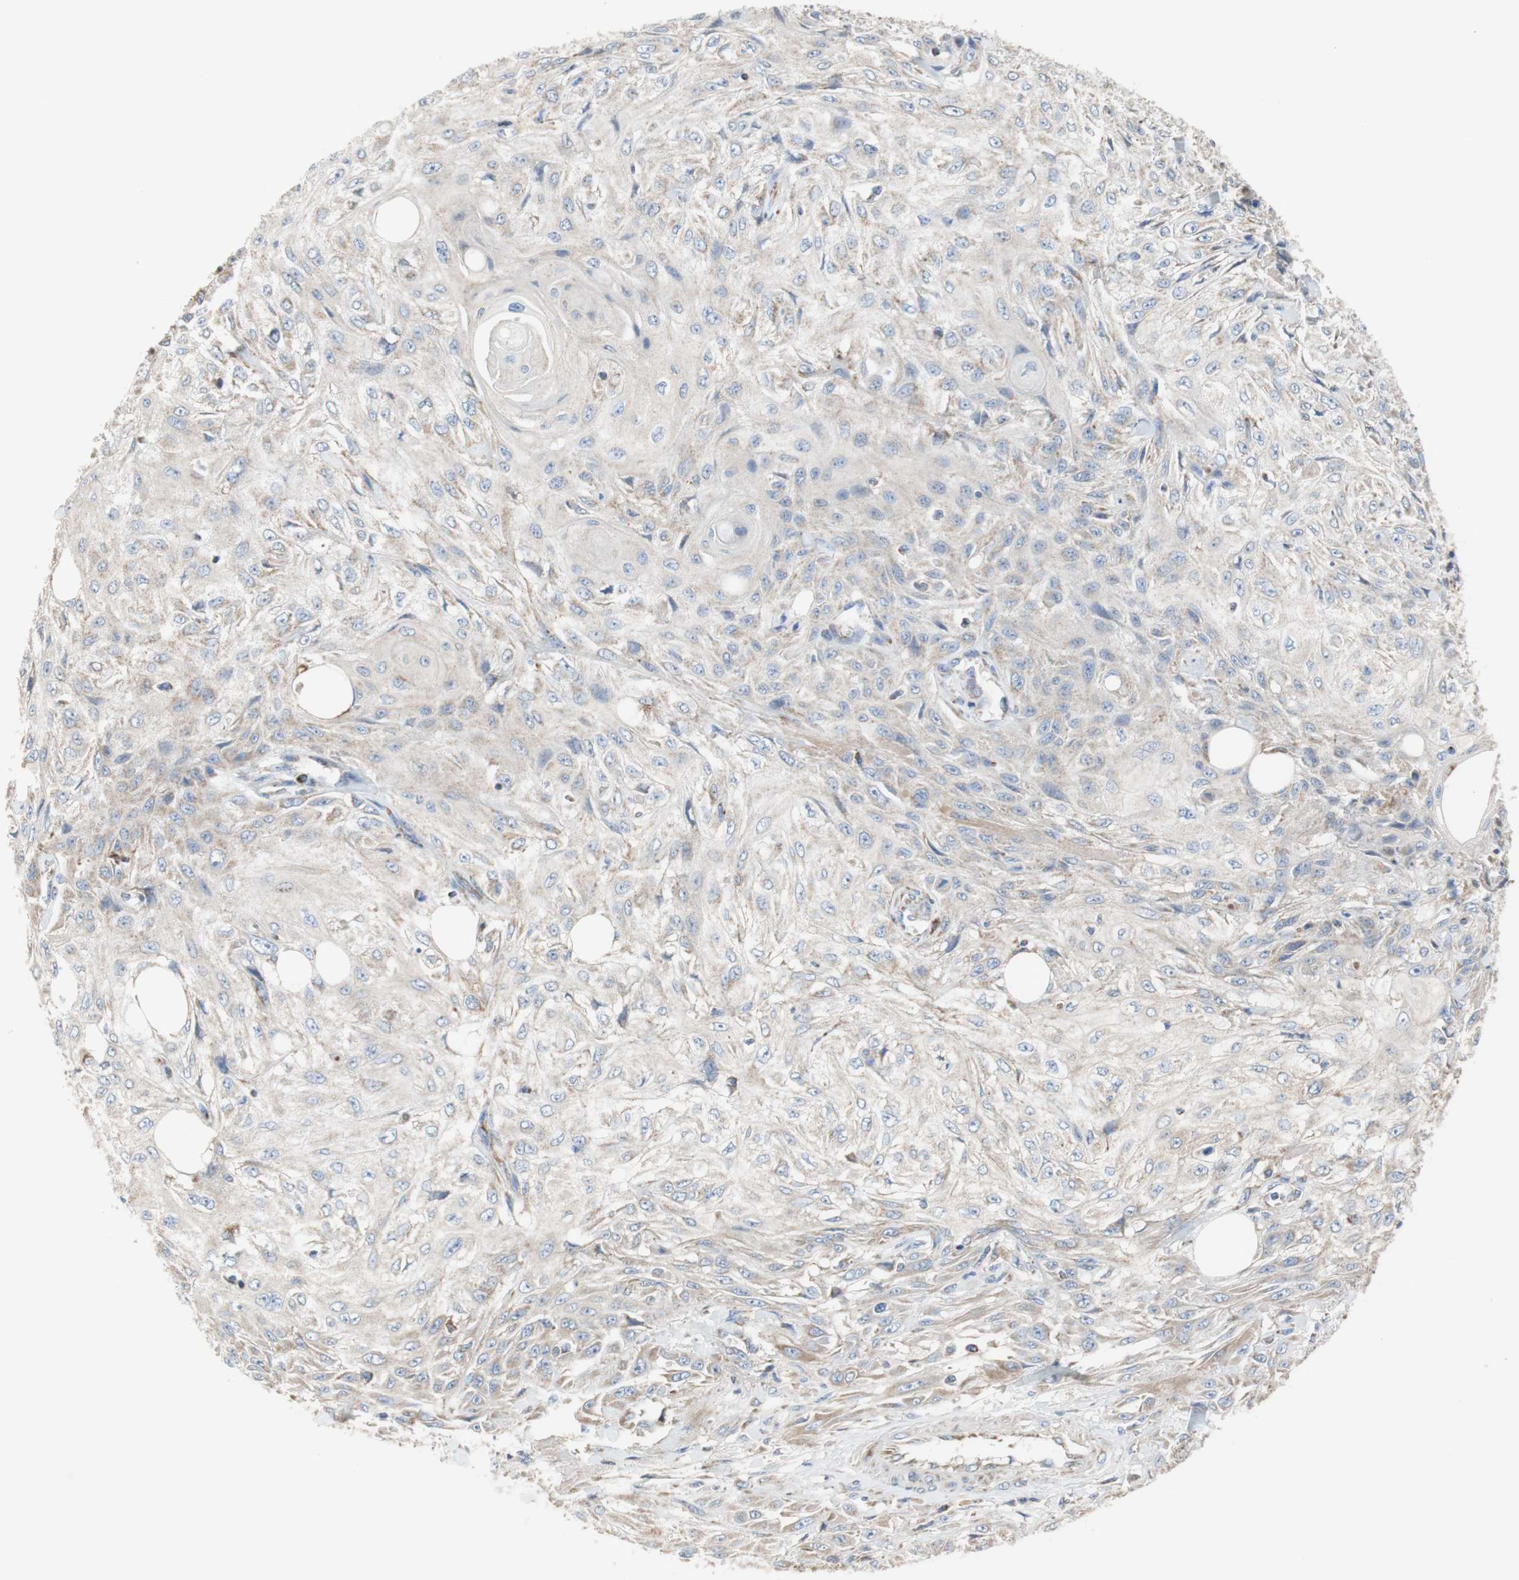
{"staining": {"intensity": "weak", "quantity": "<25%", "location": "cytoplasmic/membranous"}, "tissue": "skin cancer", "cell_type": "Tumor cells", "image_type": "cancer", "snomed": [{"axis": "morphology", "description": "Squamous cell carcinoma, NOS"}, {"axis": "topography", "description": "Skin"}], "caption": "Tumor cells are negative for protein expression in human squamous cell carcinoma (skin).", "gene": "SDHB", "patient": {"sex": "male", "age": 75}}